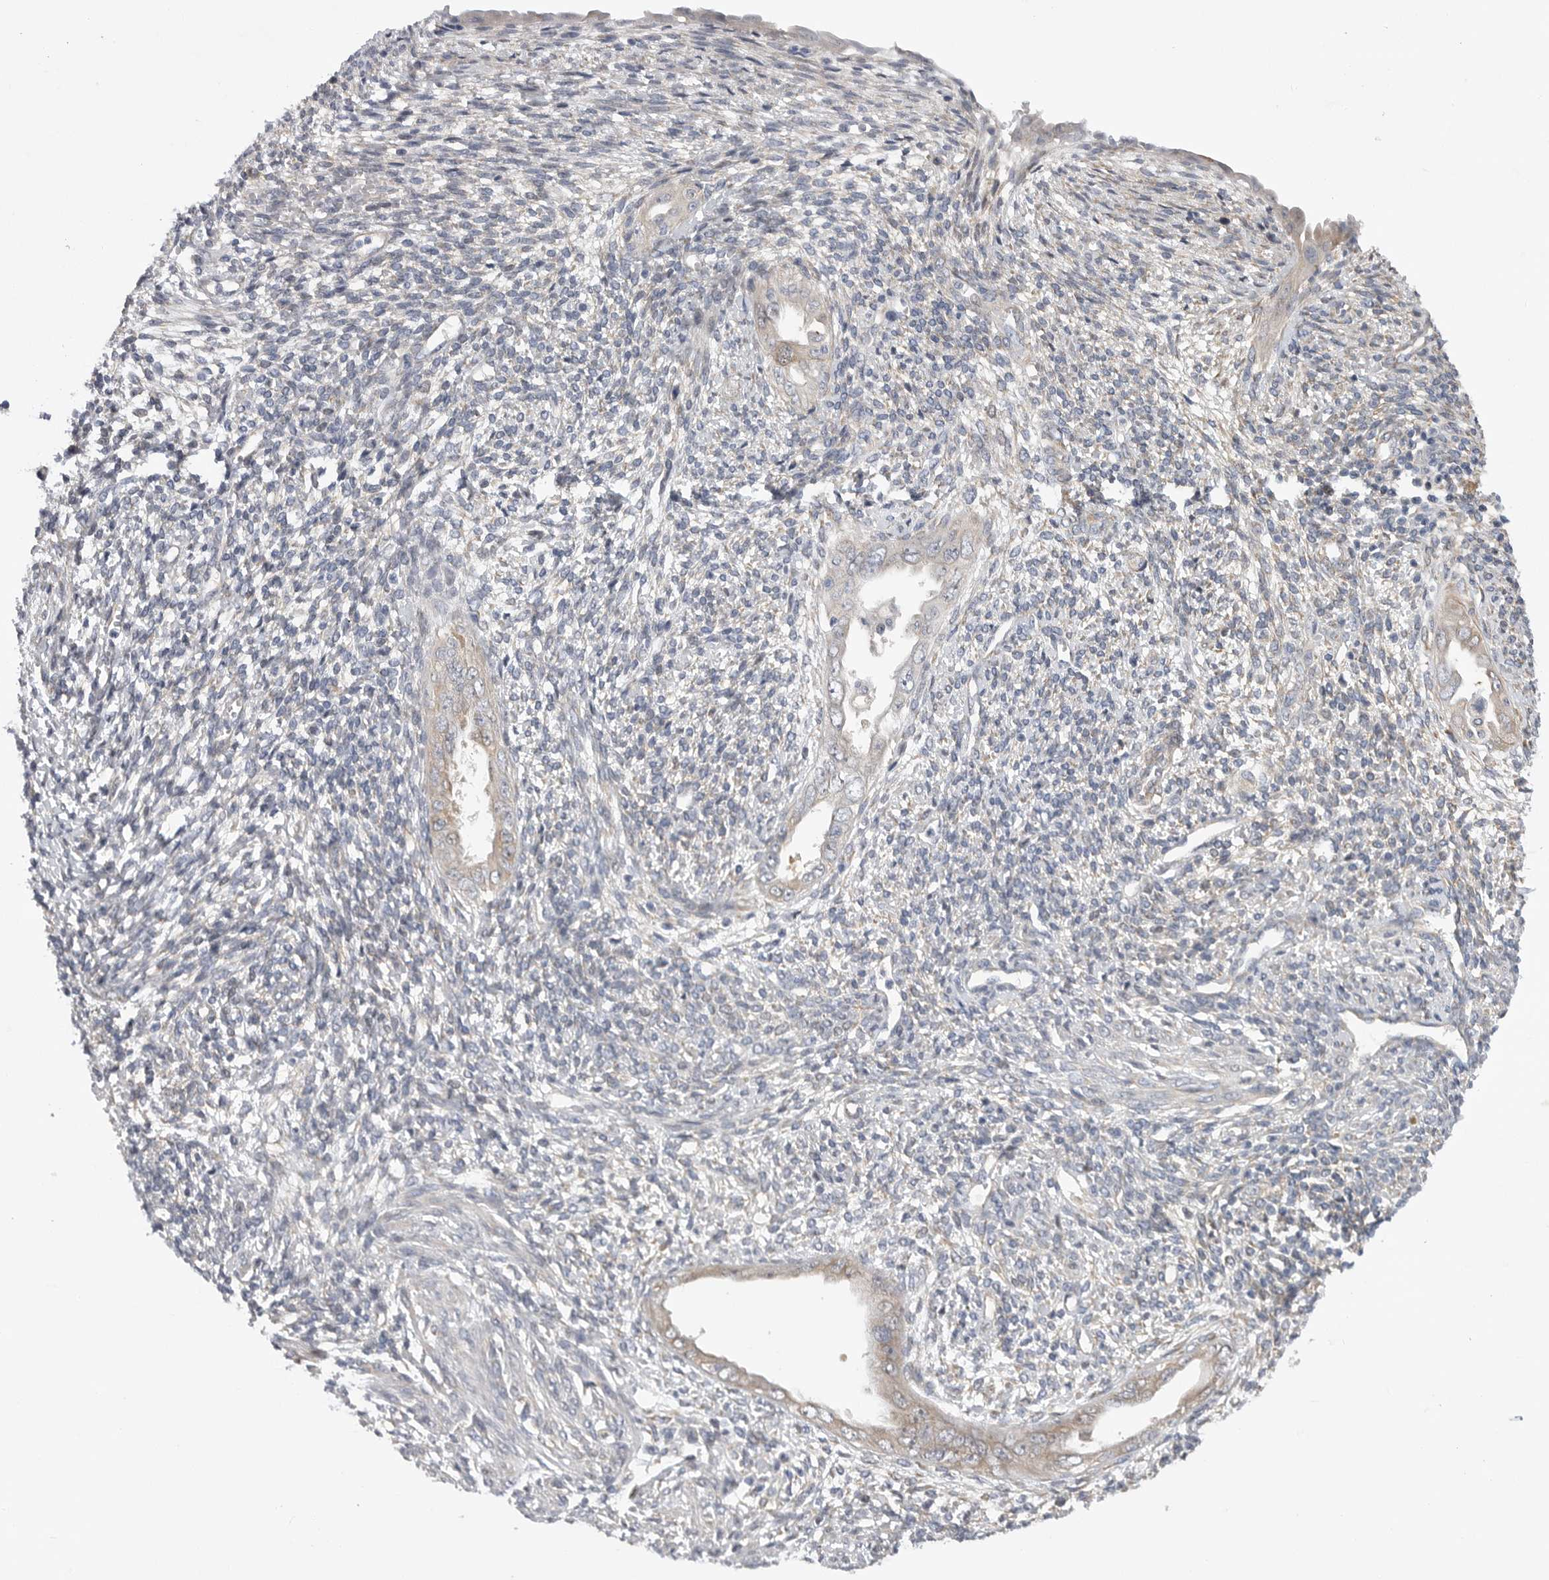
{"staining": {"intensity": "negative", "quantity": "none", "location": "none"}, "tissue": "endometrium", "cell_type": "Cells in endometrial stroma", "image_type": "normal", "snomed": [{"axis": "morphology", "description": "Normal tissue, NOS"}, {"axis": "topography", "description": "Endometrium"}], "caption": "IHC histopathology image of unremarkable endometrium: endometrium stained with DAB demonstrates no significant protein positivity in cells in endometrial stroma. (DAB immunohistochemistry (IHC) with hematoxylin counter stain).", "gene": "FBXO43", "patient": {"sex": "female", "age": 66}}